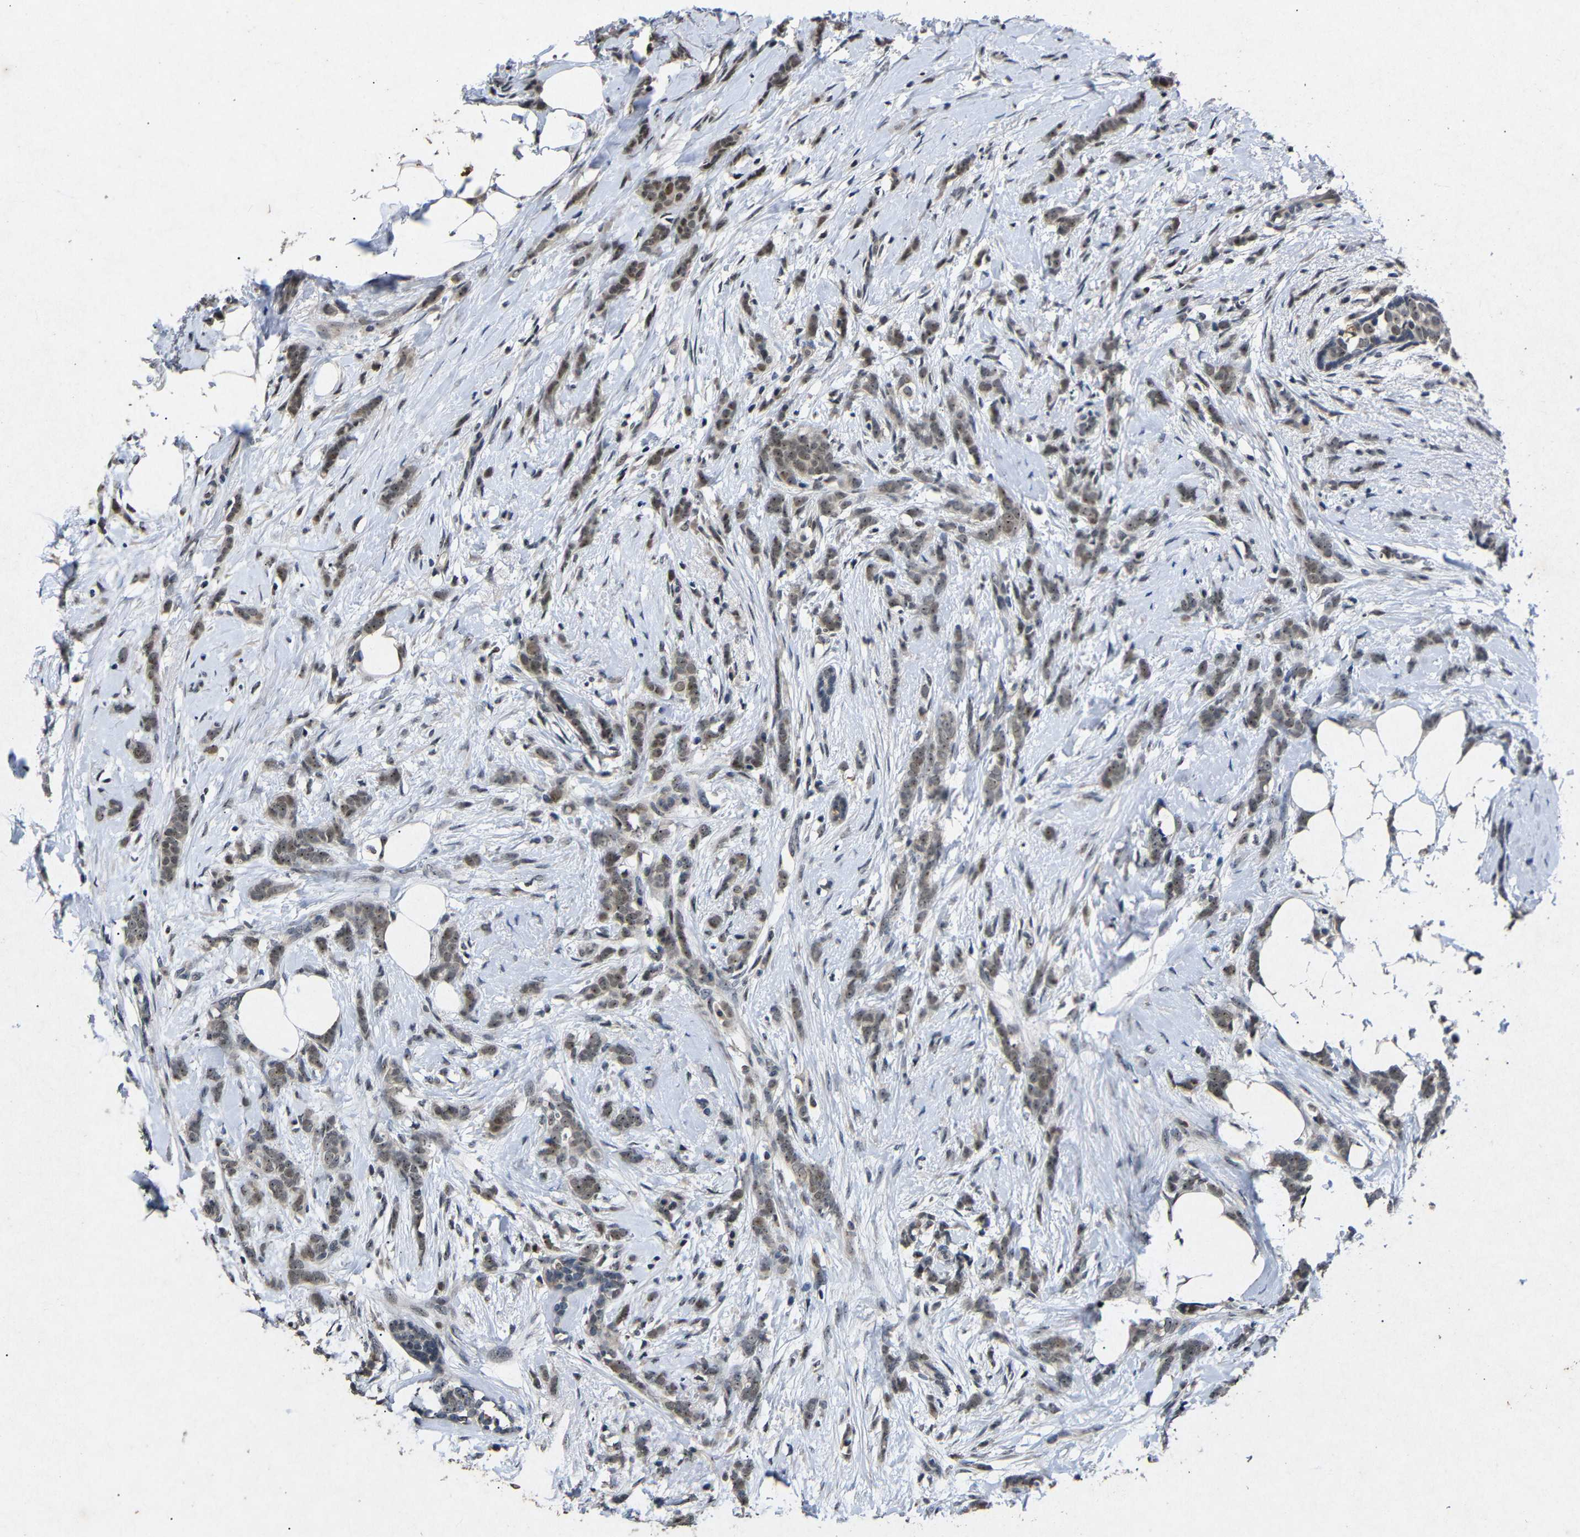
{"staining": {"intensity": "moderate", "quantity": ">75%", "location": "nuclear"}, "tissue": "breast cancer", "cell_type": "Tumor cells", "image_type": "cancer", "snomed": [{"axis": "morphology", "description": "Lobular carcinoma, in situ"}, {"axis": "morphology", "description": "Lobular carcinoma"}, {"axis": "topography", "description": "Breast"}], "caption": "The micrograph shows staining of breast cancer, revealing moderate nuclear protein expression (brown color) within tumor cells.", "gene": "PARN", "patient": {"sex": "female", "age": 41}}